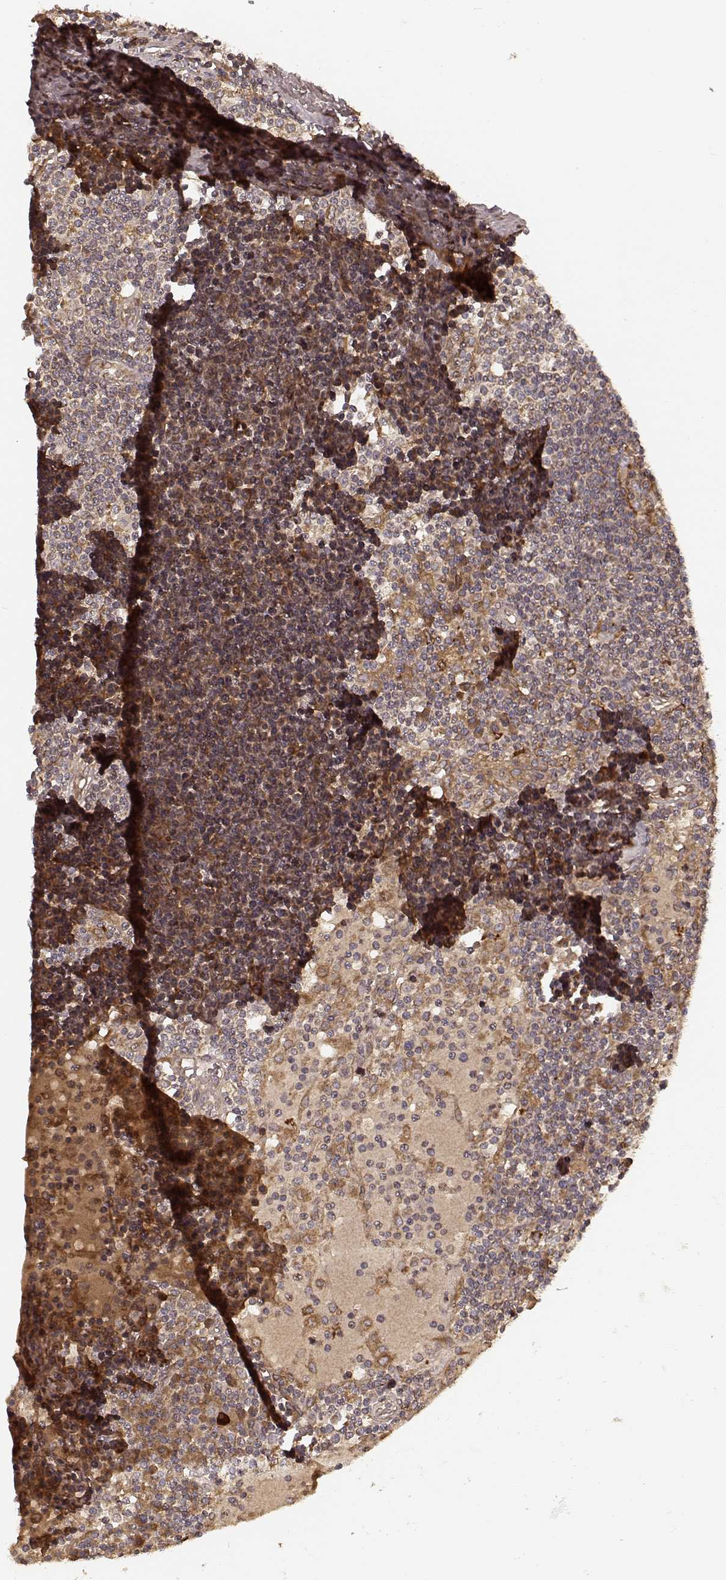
{"staining": {"intensity": "weak", "quantity": ">75%", "location": "cytoplasmic/membranous"}, "tissue": "lymph node", "cell_type": "Germinal center cells", "image_type": "normal", "snomed": [{"axis": "morphology", "description": "Normal tissue, NOS"}, {"axis": "topography", "description": "Lymph node"}], "caption": "DAB immunohistochemical staining of benign lymph node exhibits weak cytoplasmic/membranous protein staining in about >75% of germinal center cells.", "gene": "AGPAT1", "patient": {"sex": "female", "age": 72}}